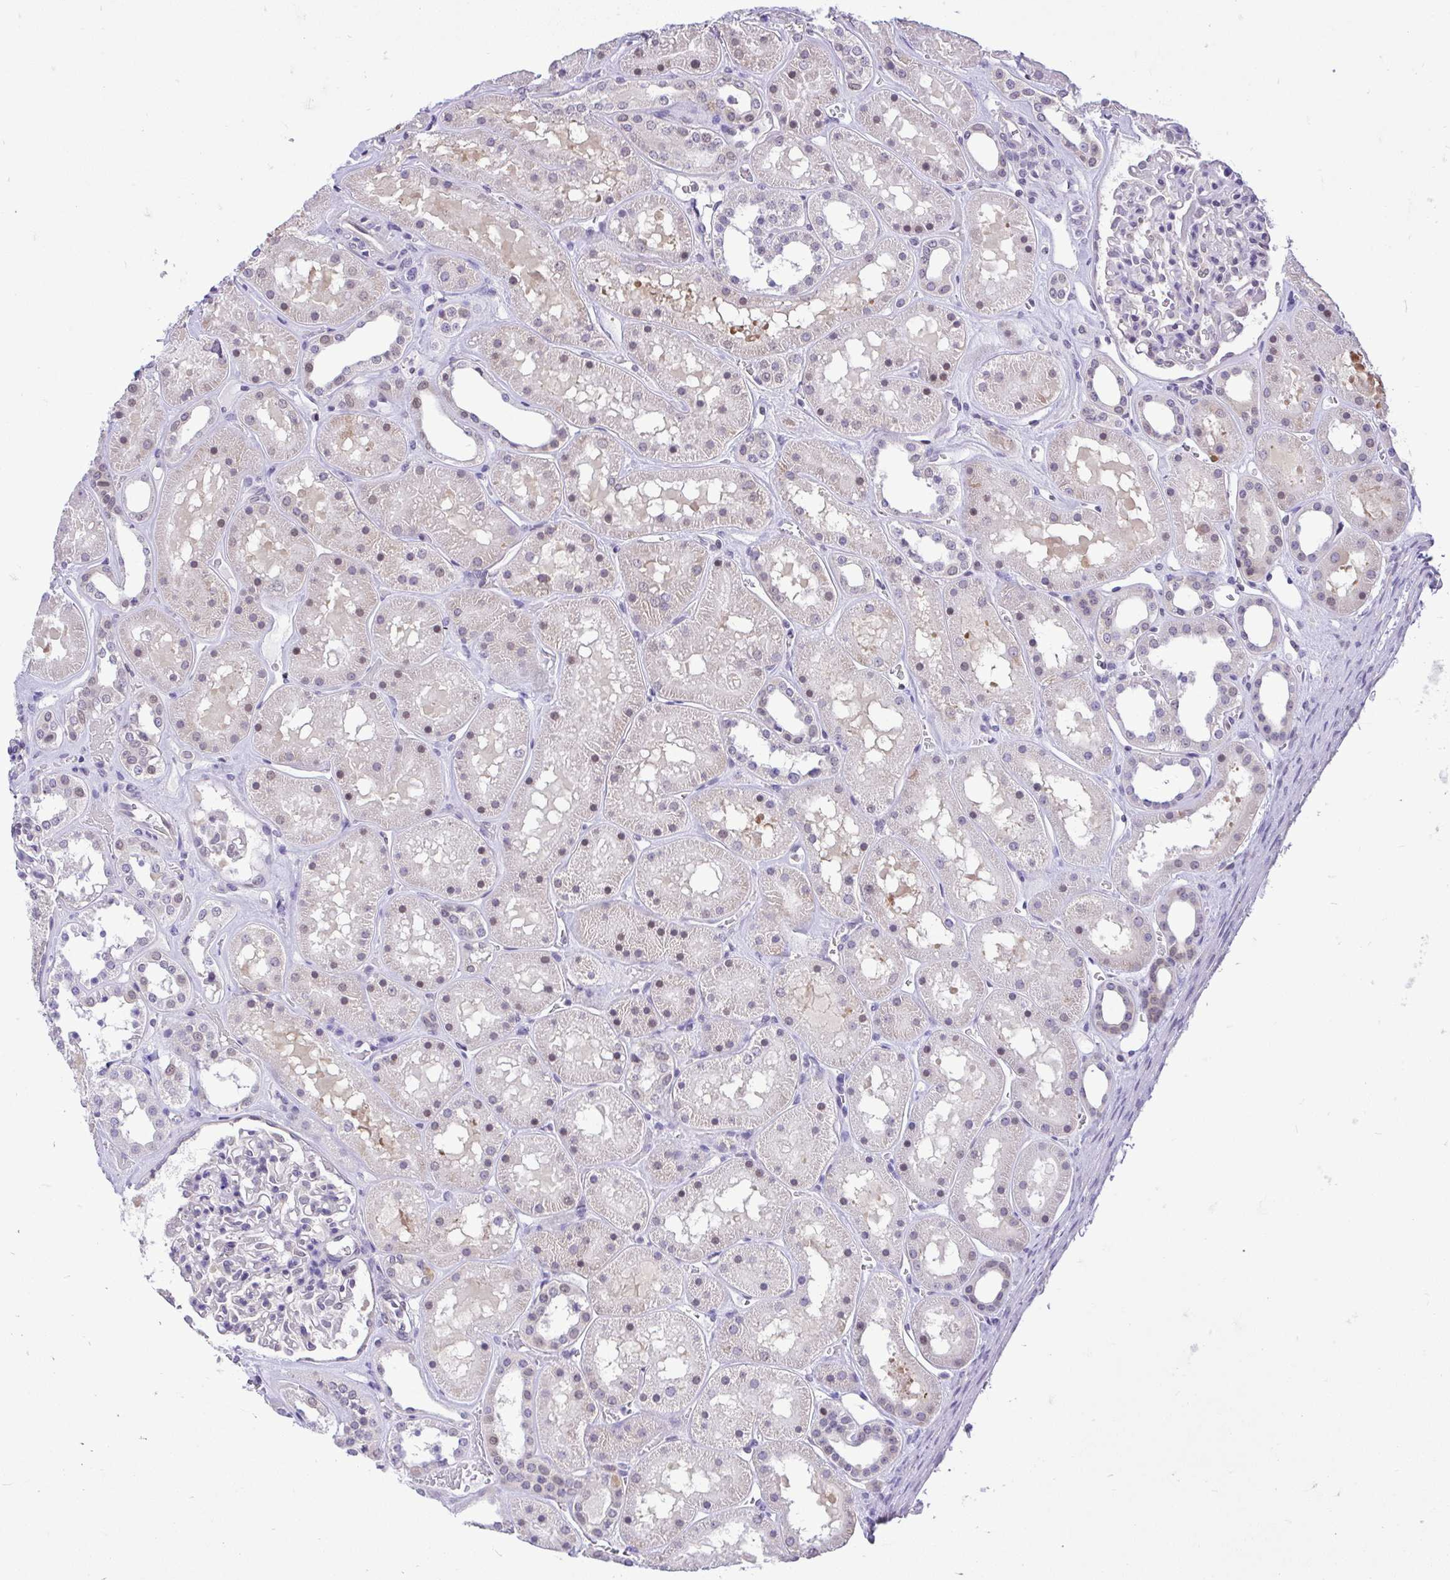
{"staining": {"intensity": "negative", "quantity": "none", "location": "none"}, "tissue": "kidney", "cell_type": "Cells in glomeruli", "image_type": "normal", "snomed": [{"axis": "morphology", "description": "Normal tissue, NOS"}, {"axis": "topography", "description": "Kidney"}], "caption": "The immunohistochemistry histopathology image has no significant staining in cells in glomeruli of kidney.", "gene": "PYCR2", "patient": {"sex": "female", "age": 41}}